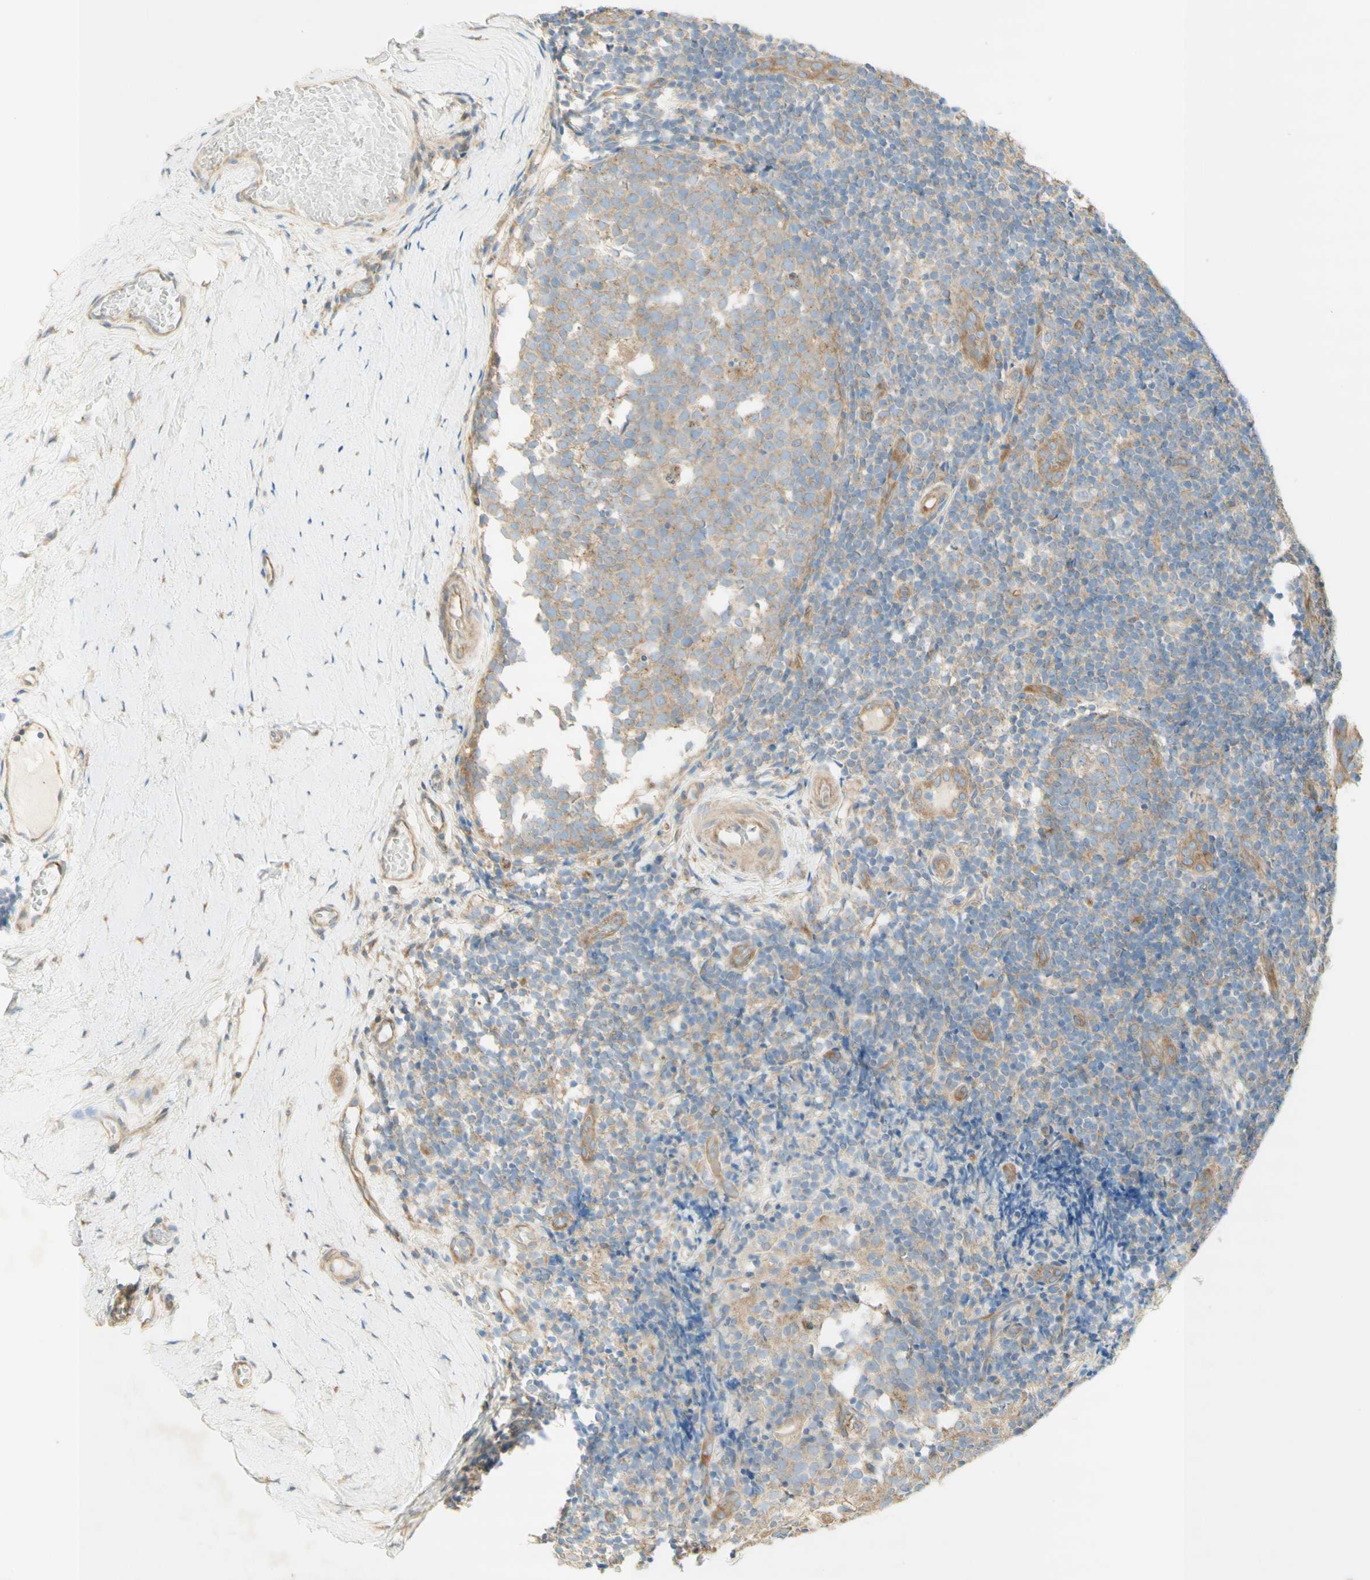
{"staining": {"intensity": "weak", "quantity": "<25%", "location": "cytoplasmic/membranous"}, "tissue": "tonsil", "cell_type": "Germinal center cells", "image_type": "normal", "snomed": [{"axis": "morphology", "description": "Normal tissue, NOS"}, {"axis": "topography", "description": "Tonsil"}], "caption": "A high-resolution image shows immunohistochemistry staining of benign tonsil, which demonstrates no significant positivity in germinal center cells.", "gene": "DYNC1H1", "patient": {"sex": "female", "age": 19}}